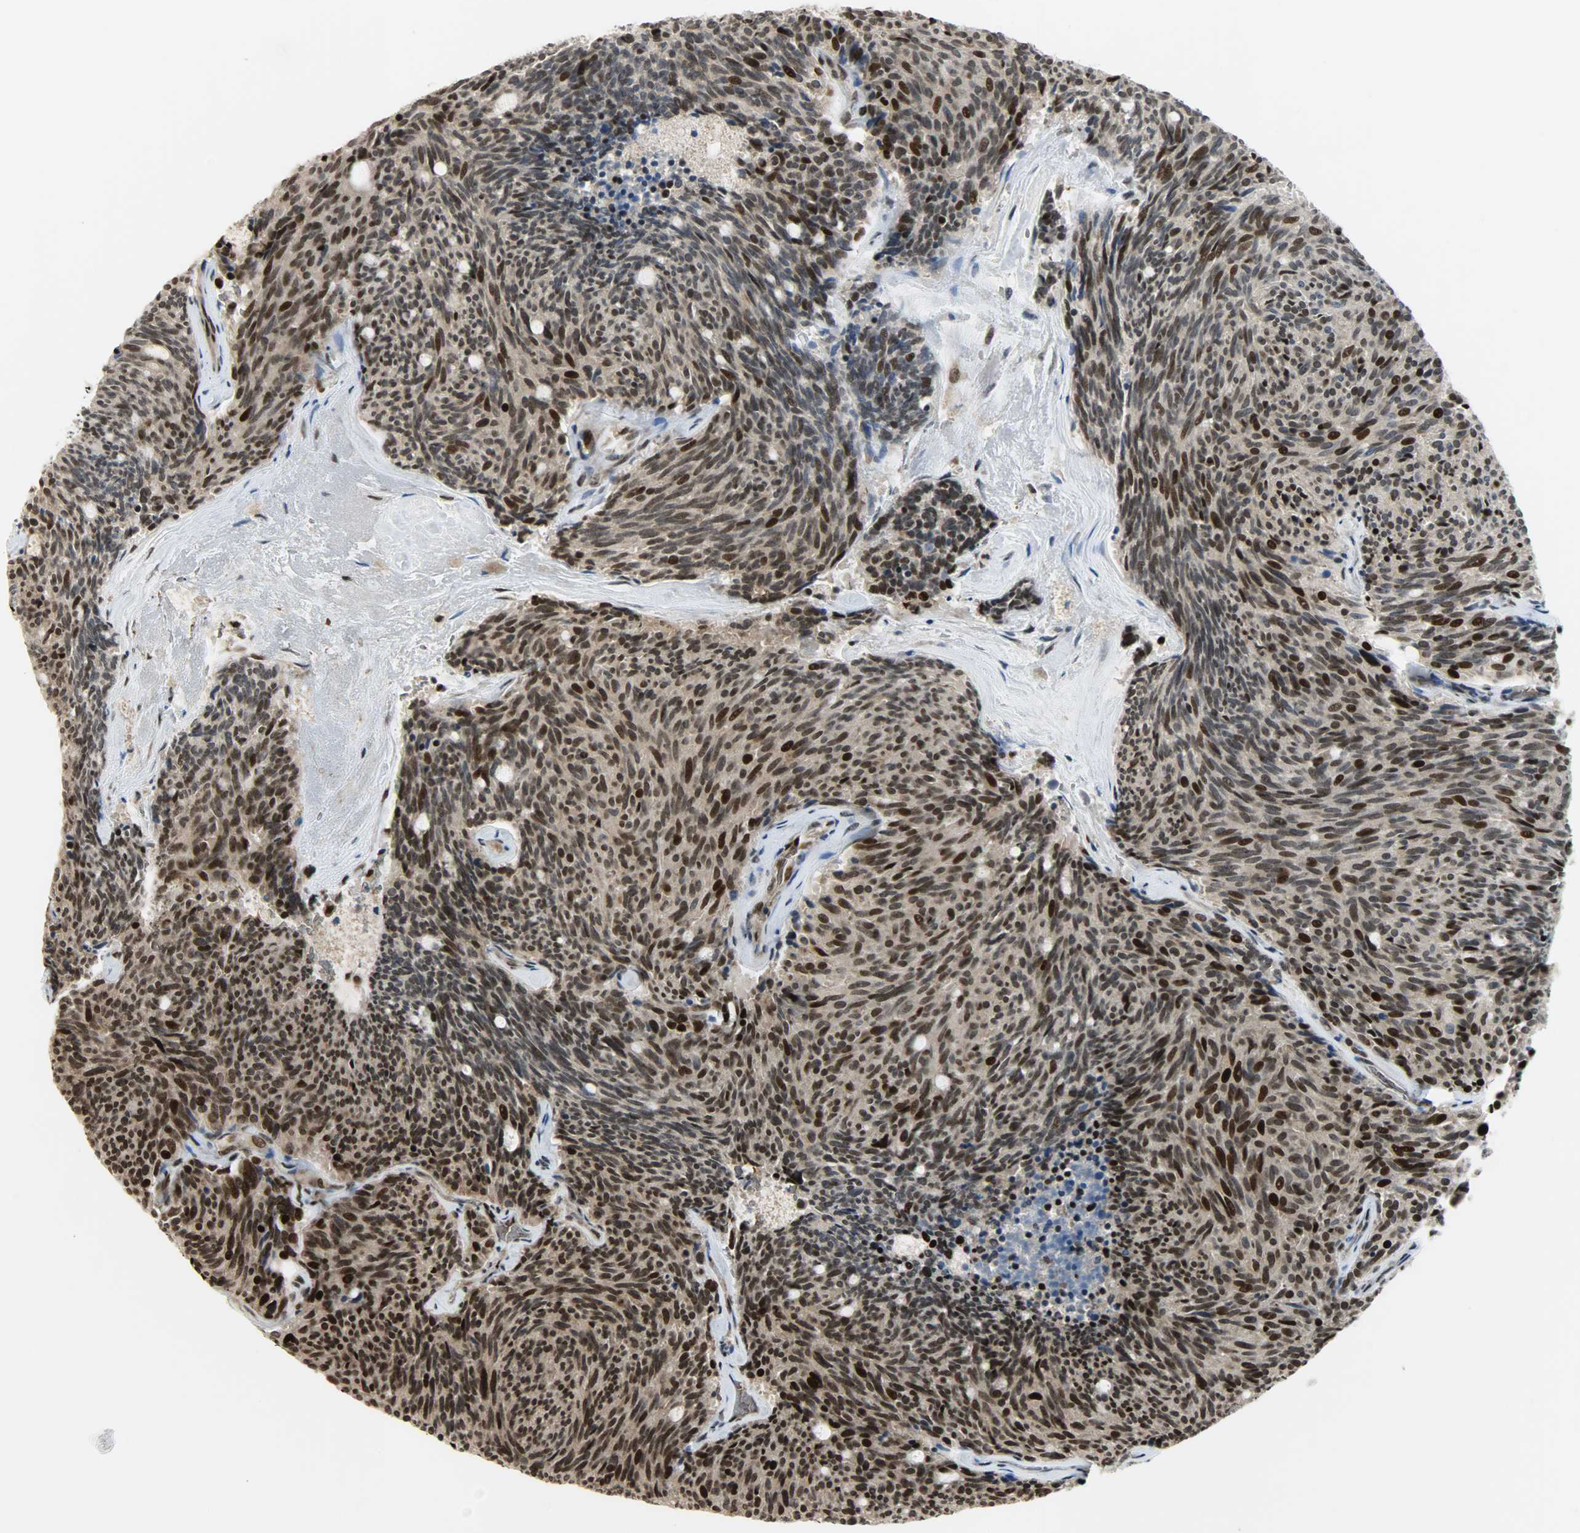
{"staining": {"intensity": "strong", "quantity": ">75%", "location": "cytoplasmic/membranous,nuclear"}, "tissue": "carcinoid", "cell_type": "Tumor cells", "image_type": "cancer", "snomed": [{"axis": "morphology", "description": "Carcinoid, malignant, NOS"}, {"axis": "topography", "description": "Pancreas"}], "caption": "Brown immunohistochemical staining in carcinoid shows strong cytoplasmic/membranous and nuclear positivity in about >75% of tumor cells.", "gene": "SNAI1", "patient": {"sex": "female", "age": 54}}